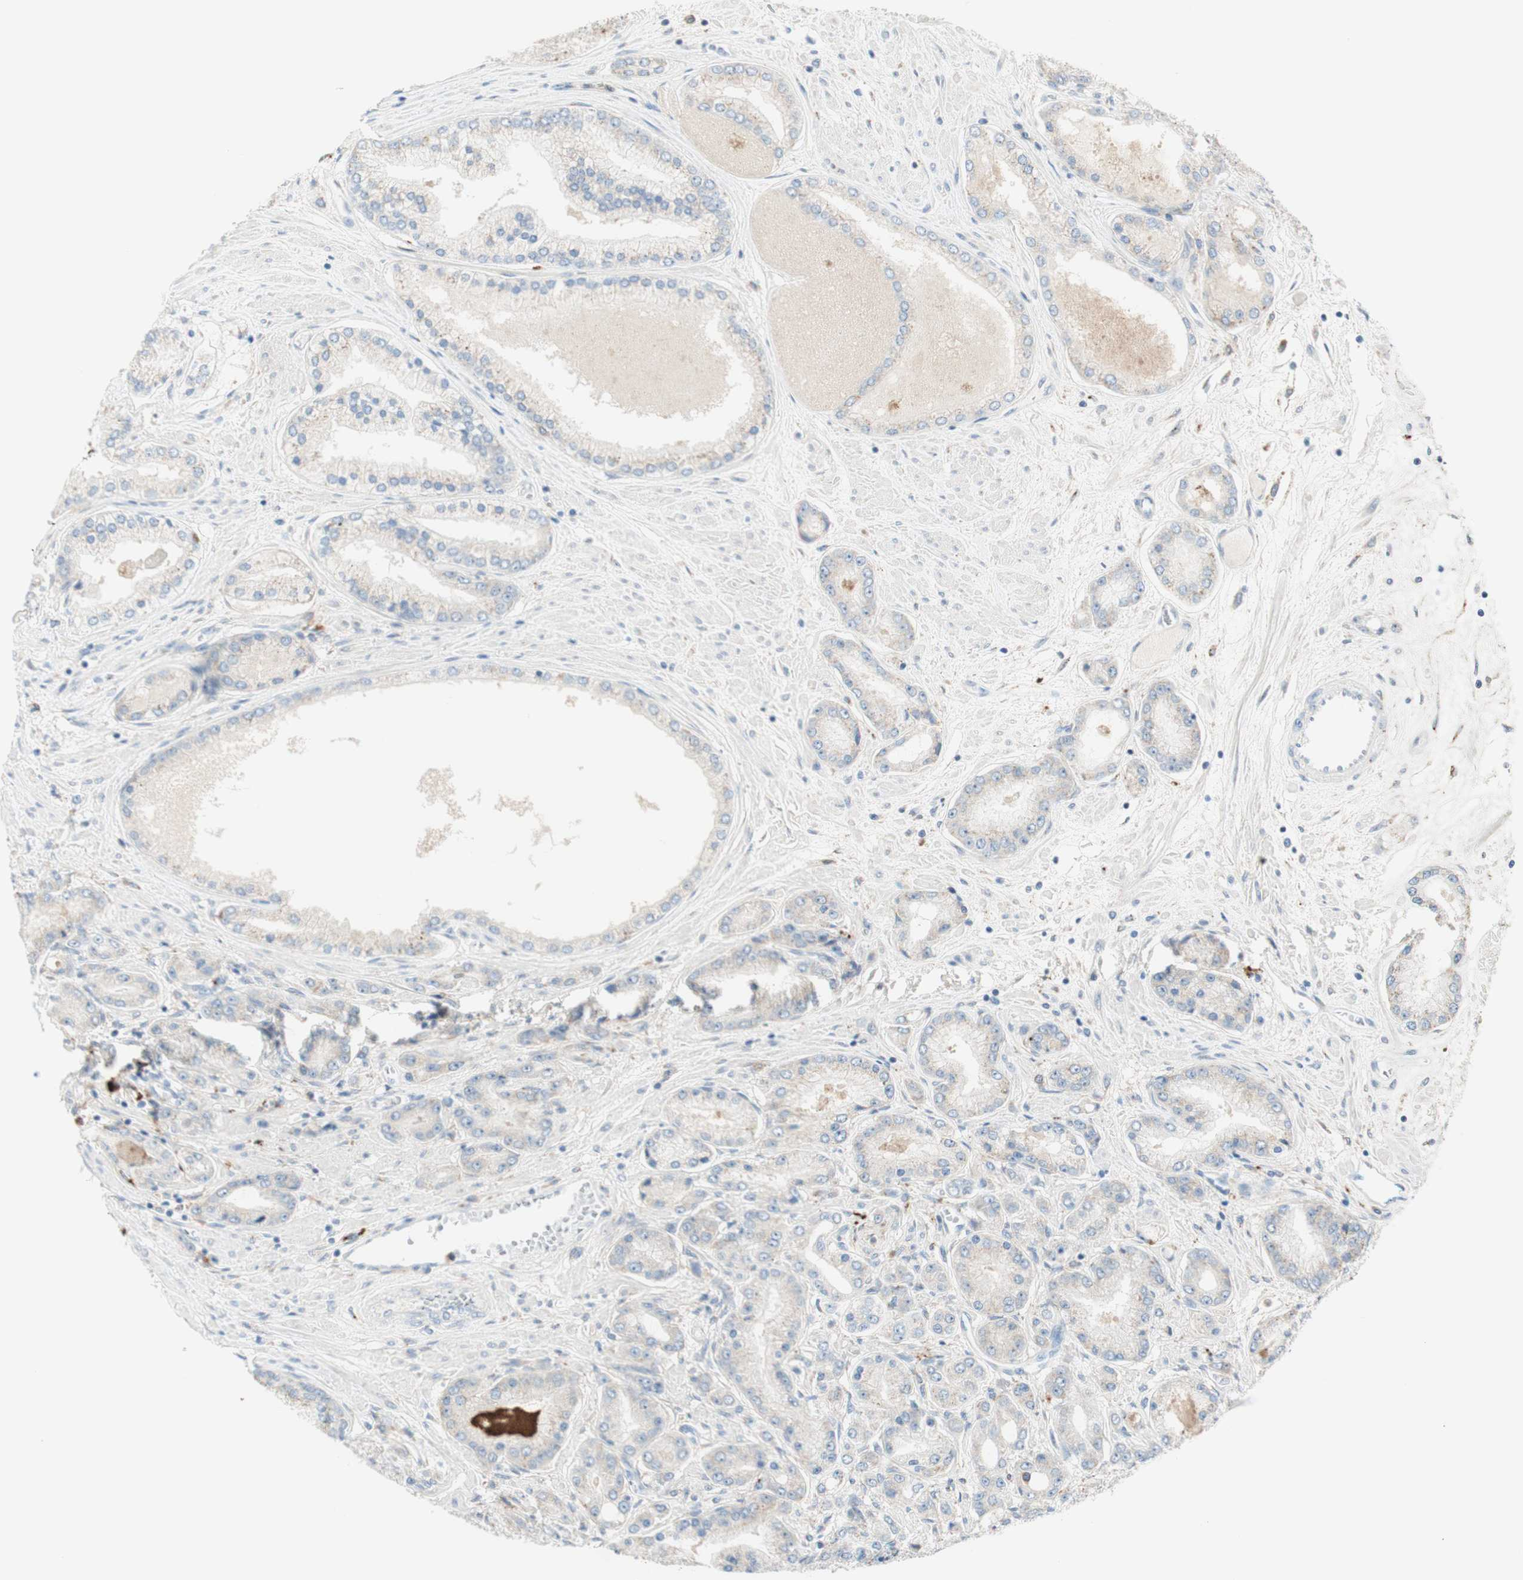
{"staining": {"intensity": "weak", "quantity": "<25%", "location": "cytoplasmic/membranous"}, "tissue": "prostate cancer", "cell_type": "Tumor cells", "image_type": "cancer", "snomed": [{"axis": "morphology", "description": "Adenocarcinoma, High grade"}, {"axis": "topography", "description": "Prostate"}], "caption": "Immunohistochemical staining of prostate high-grade adenocarcinoma displays no significant staining in tumor cells.", "gene": "GAPT", "patient": {"sex": "male", "age": 59}}